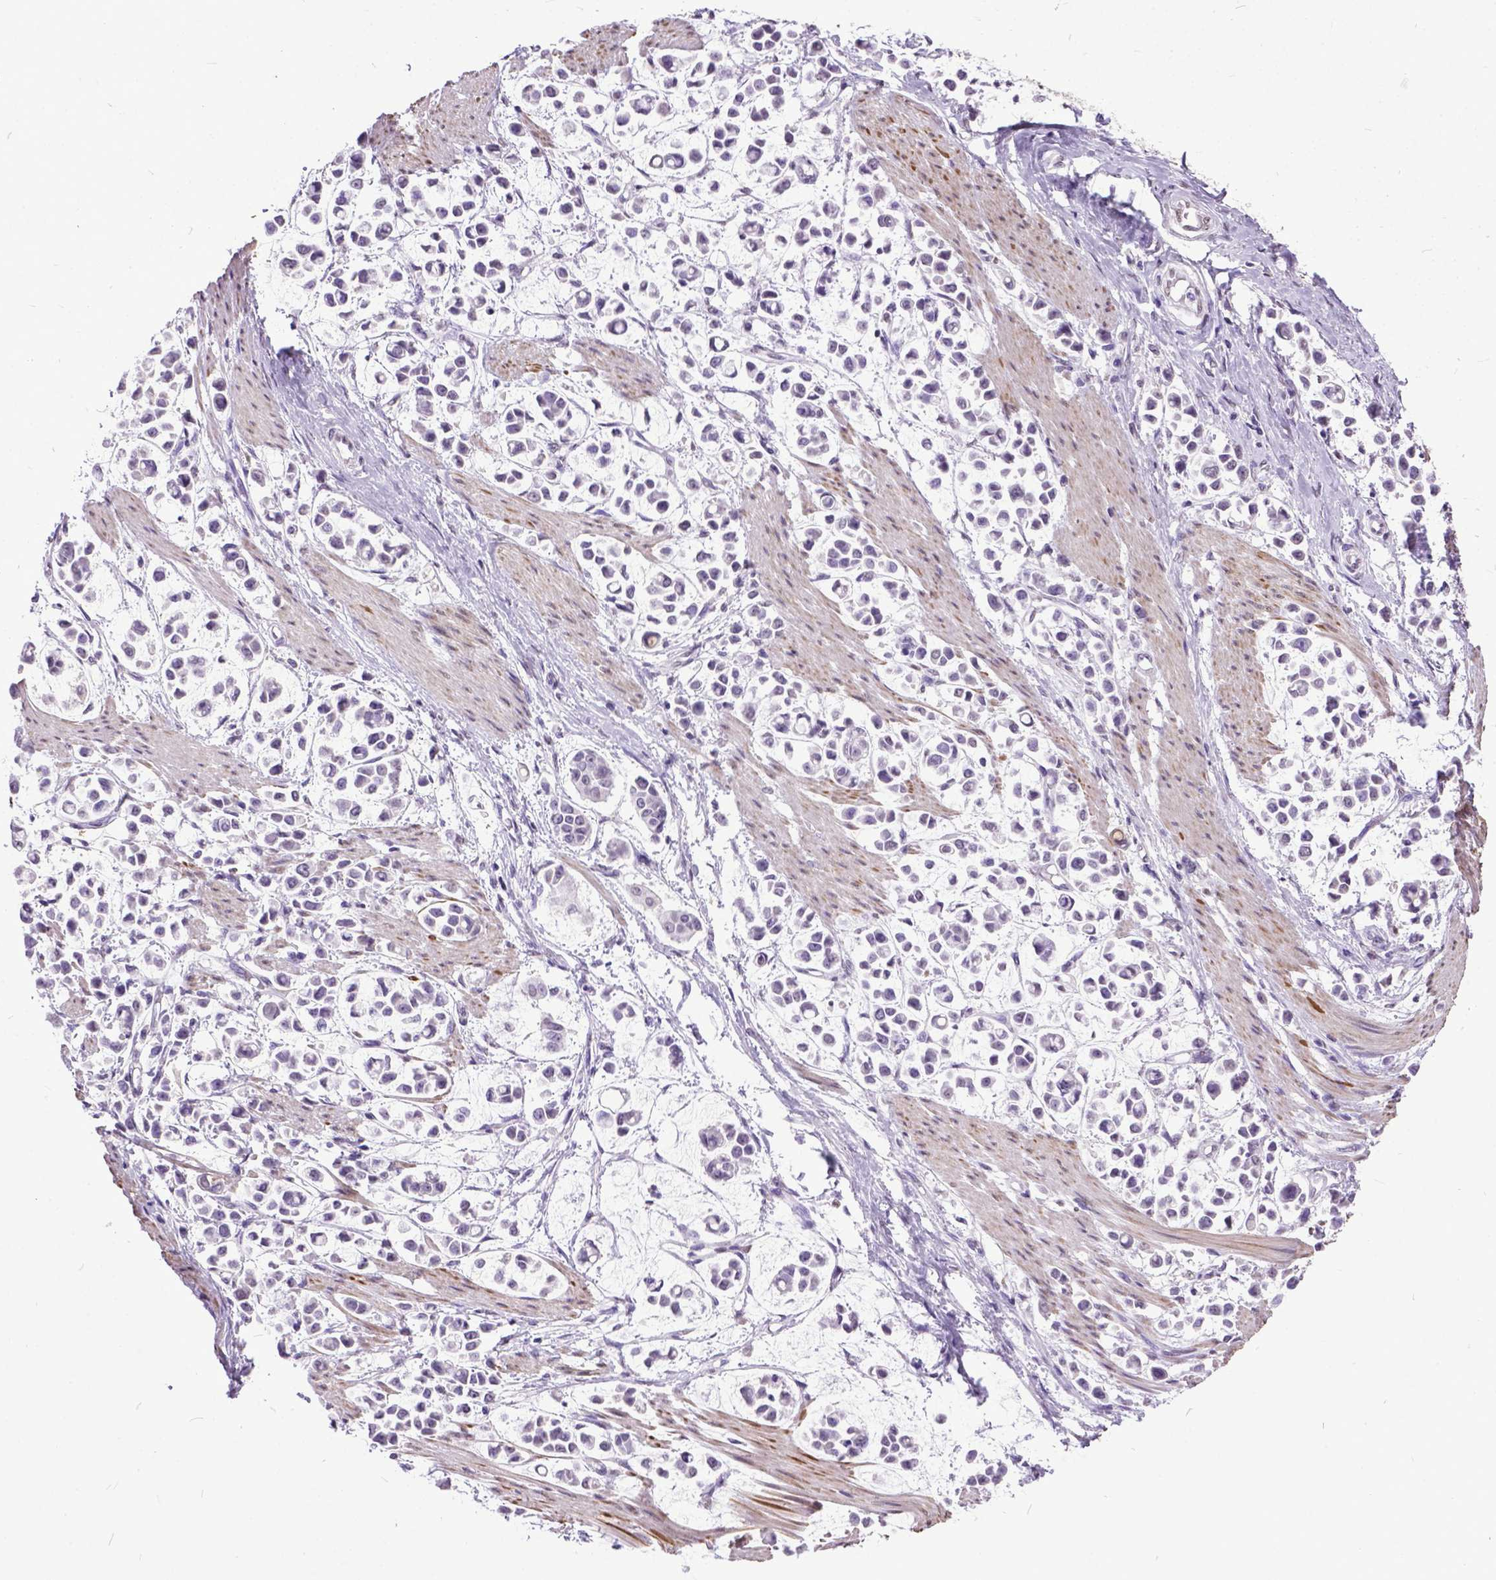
{"staining": {"intensity": "negative", "quantity": "none", "location": "none"}, "tissue": "stomach cancer", "cell_type": "Tumor cells", "image_type": "cancer", "snomed": [{"axis": "morphology", "description": "Adenocarcinoma, NOS"}, {"axis": "topography", "description": "Stomach"}], "caption": "Image shows no significant protein staining in tumor cells of stomach adenocarcinoma. (Stains: DAB (3,3'-diaminobenzidine) immunohistochemistry with hematoxylin counter stain, Microscopy: brightfield microscopy at high magnification).", "gene": "MARCHF10", "patient": {"sex": "male", "age": 82}}